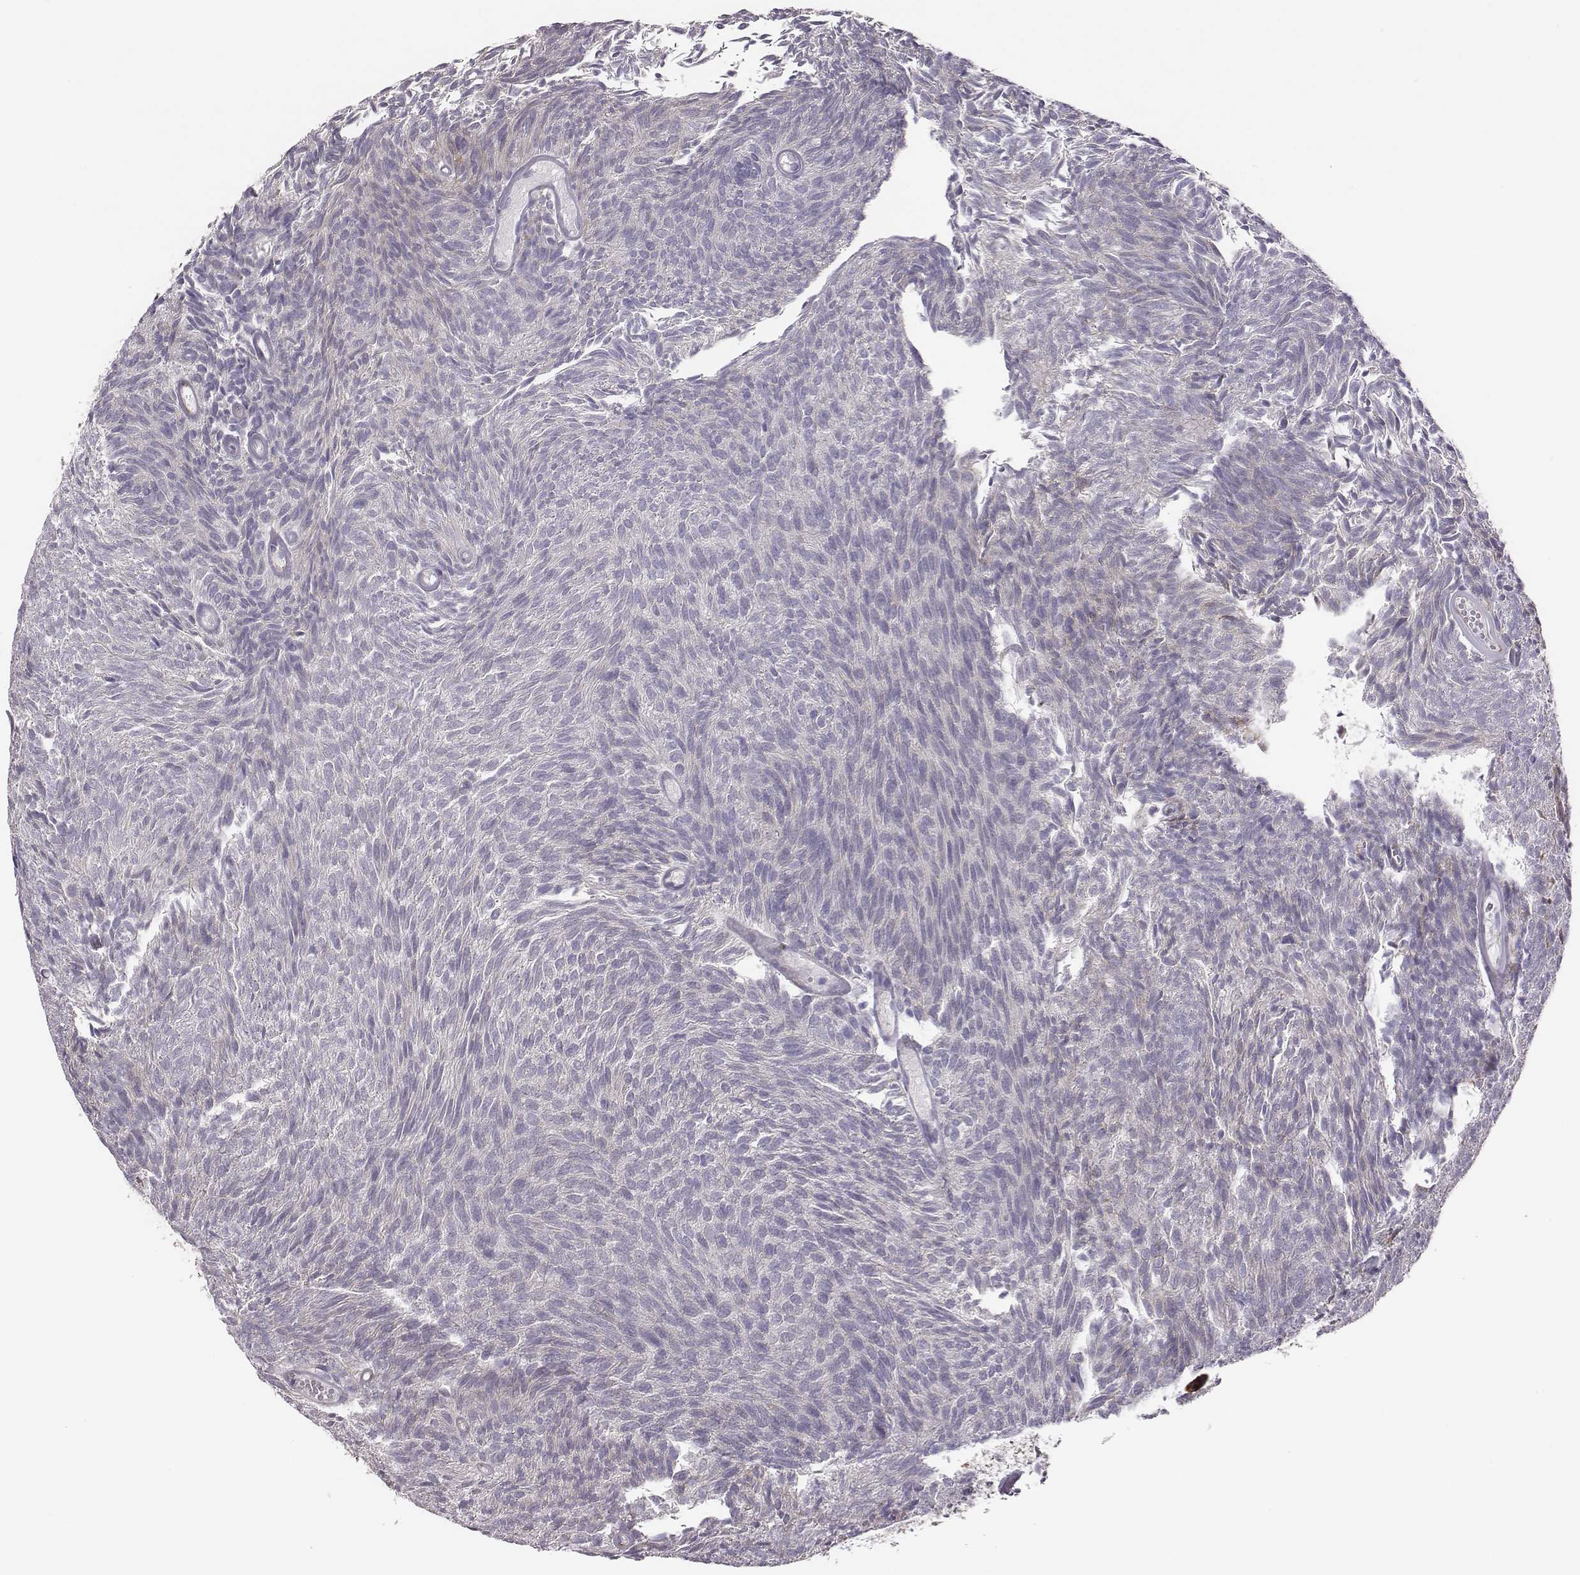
{"staining": {"intensity": "negative", "quantity": "none", "location": "none"}, "tissue": "urothelial cancer", "cell_type": "Tumor cells", "image_type": "cancer", "snomed": [{"axis": "morphology", "description": "Urothelial carcinoma, Low grade"}, {"axis": "topography", "description": "Urinary bladder"}], "caption": "Urothelial cancer stained for a protein using IHC displays no positivity tumor cells.", "gene": "SELENOI", "patient": {"sex": "male", "age": 77}}